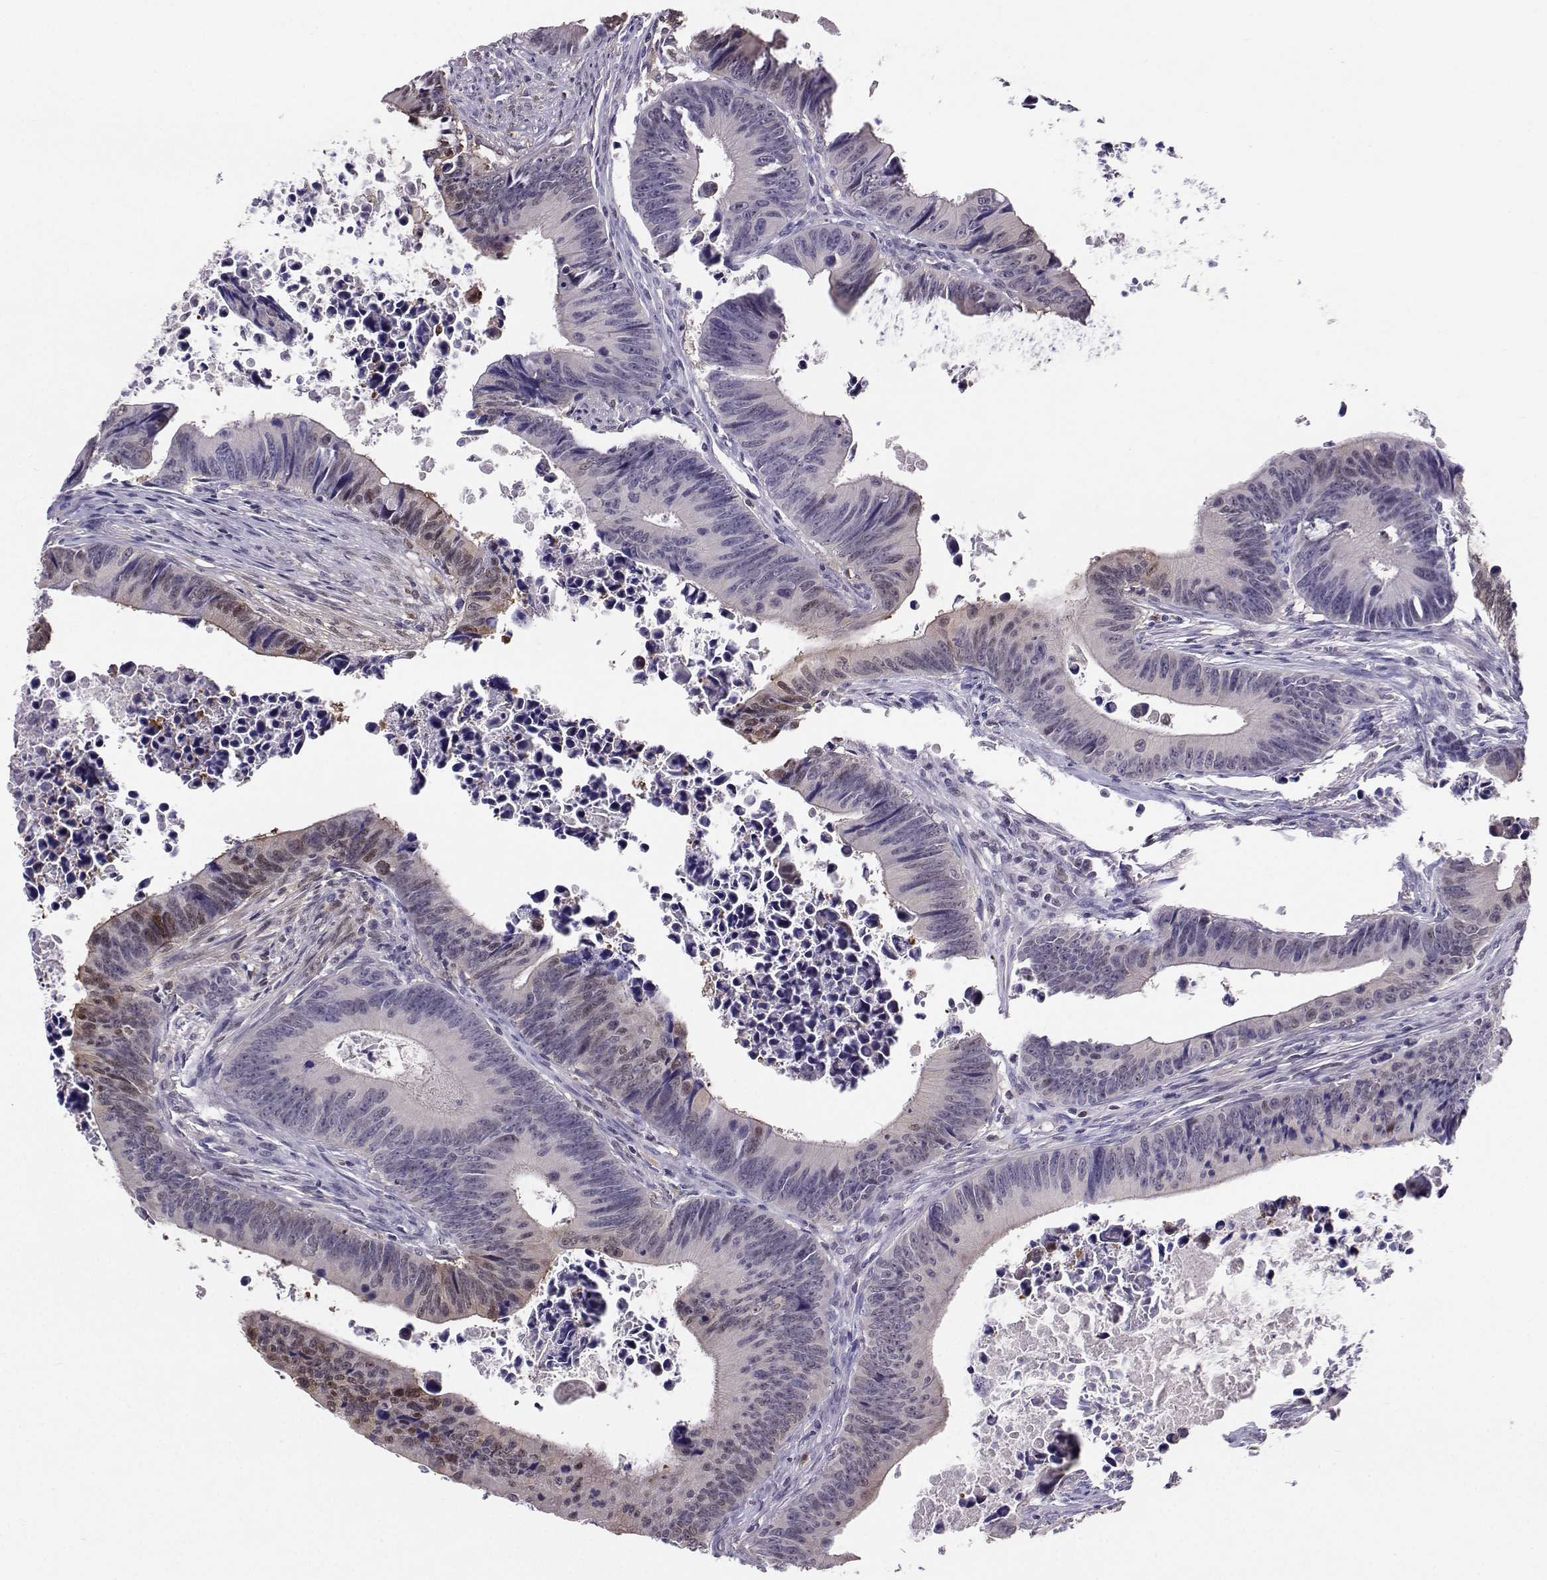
{"staining": {"intensity": "negative", "quantity": "none", "location": "none"}, "tissue": "colorectal cancer", "cell_type": "Tumor cells", "image_type": "cancer", "snomed": [{"axis": "morphology", "description": "Adenocarcinoma, NOS"}, {"axis": "topography", "description": "Colon"}], "caption": "DAB (3,3'-diaminobenzidine) immunohistochemical staining of human colorectal cancer (adenocarcinoma) demonstrates no significant expression in tumor cells.", "gene": "PGK1", "patient": {"sex": "female", "age": 87}}